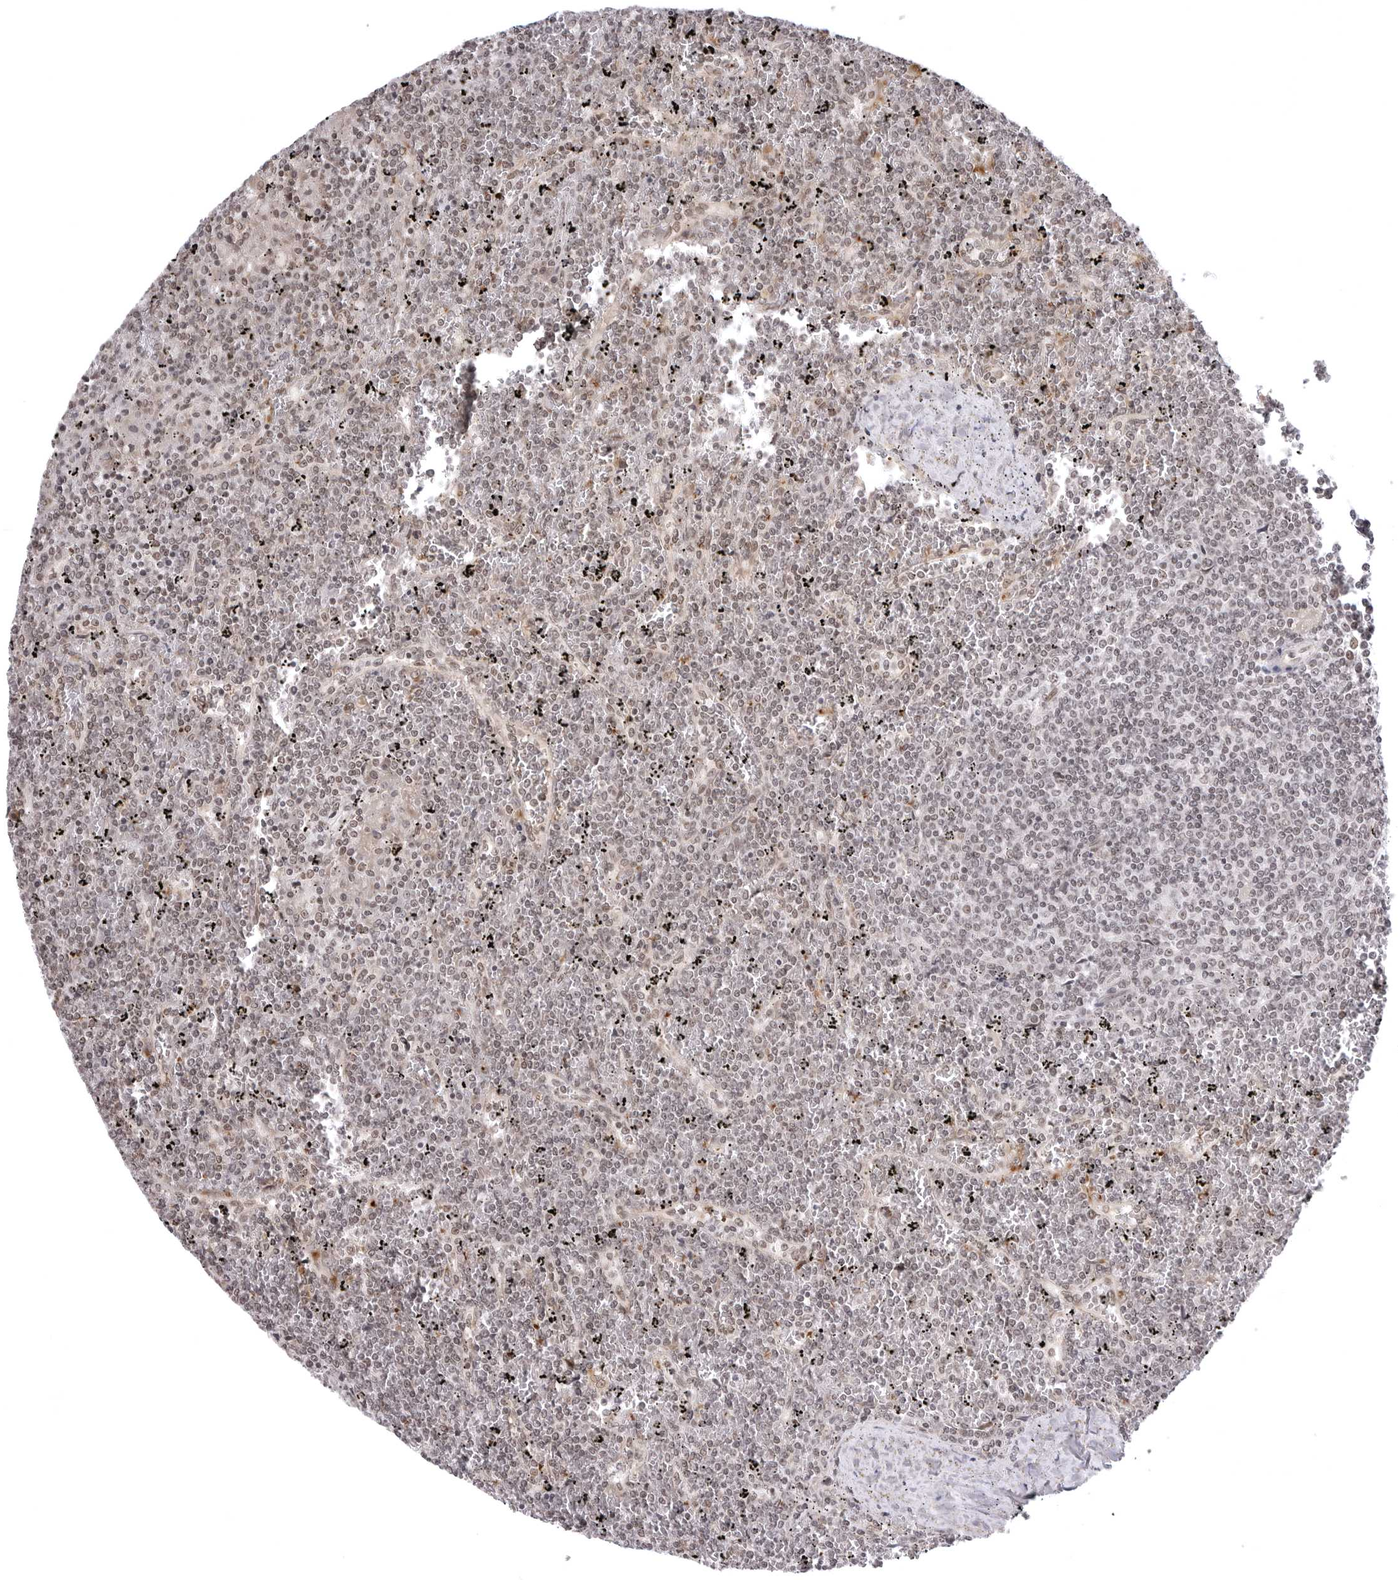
{"staining": {"intensity": "moderate", "quantity": "25%-75%", "location": "nuclear"}, "tissue": "lymphoma", "cell_type": "Tumor cells", "image_type": "cancer", "snomed": [{"axis": "morphology", "description": "Malignant lymphoma, non-Hodgkin's type, Low grade"}, {"axis": "topography", "description": "Spleen"}], "caption": "Moderate nuclear protein staining is appreciated in approximately 25%-75% of tumor cells in lymphoma.", "gene": "PHF3", "patient": {"sex": "female", "age": 19}}